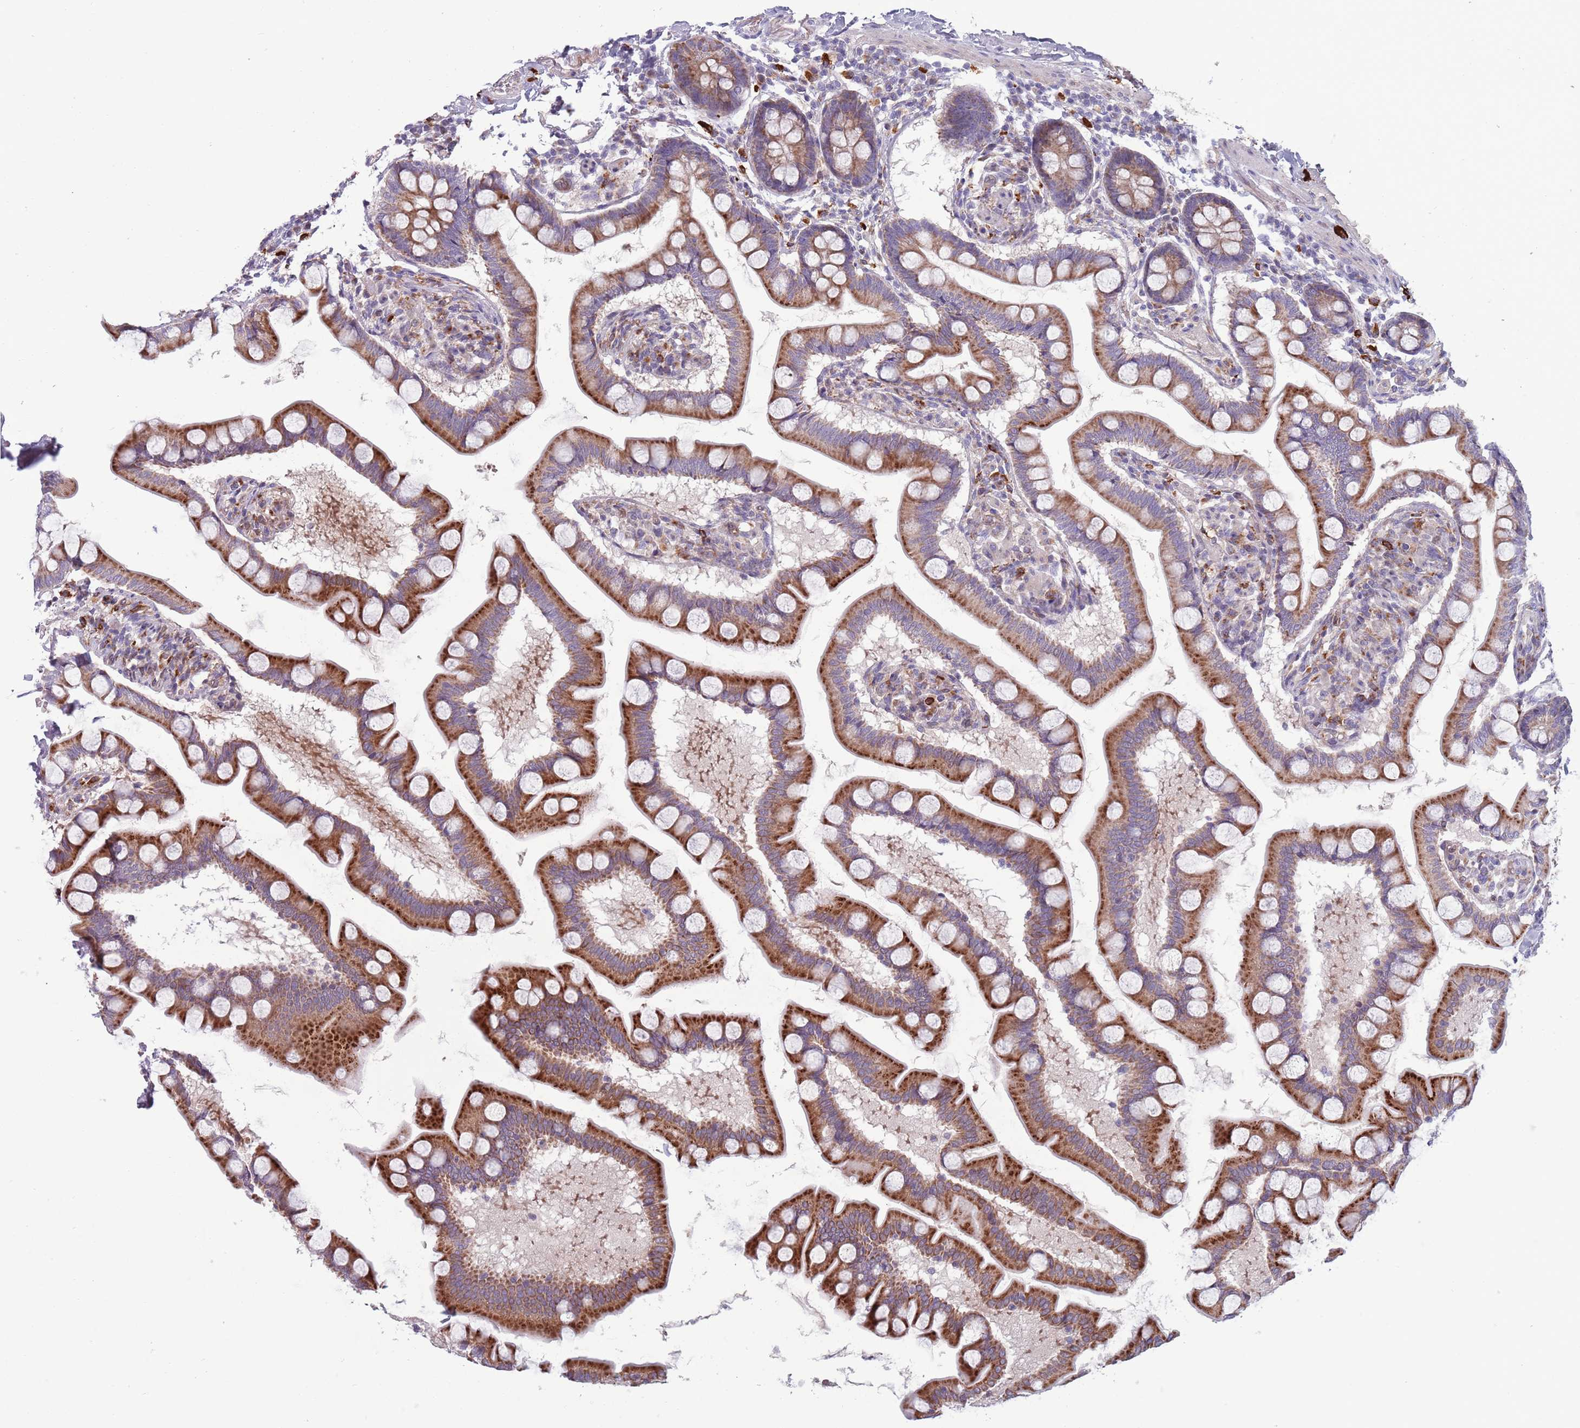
{"staining": {"intensity": "strong", "quantity": "25%-75%", "location": "cytoplasmic/membranous"}, "tissue": "small intestine", "cell_type": "Glandular cells", "image_type": "normal", "snomed": [{"axis": "morphology", "description": "Normal tissue, NOS"}, {"axis": "topography", "description": "Small intestine"}], "caption": "An immunohistochemistry histopathology image of normal tissue is shown. Protein staining in brown shows strong cytoplasmic/membranous positivity in small intestine within glandular cells. The staining is performed using DAB (3,3'-diaminobenzidine) brown chromogen to label protein expression. The nuclei are counter-stained blue using hematoxylin.", "gene": "TYW1B", "patient": {"sex": "male", "age": 41}}